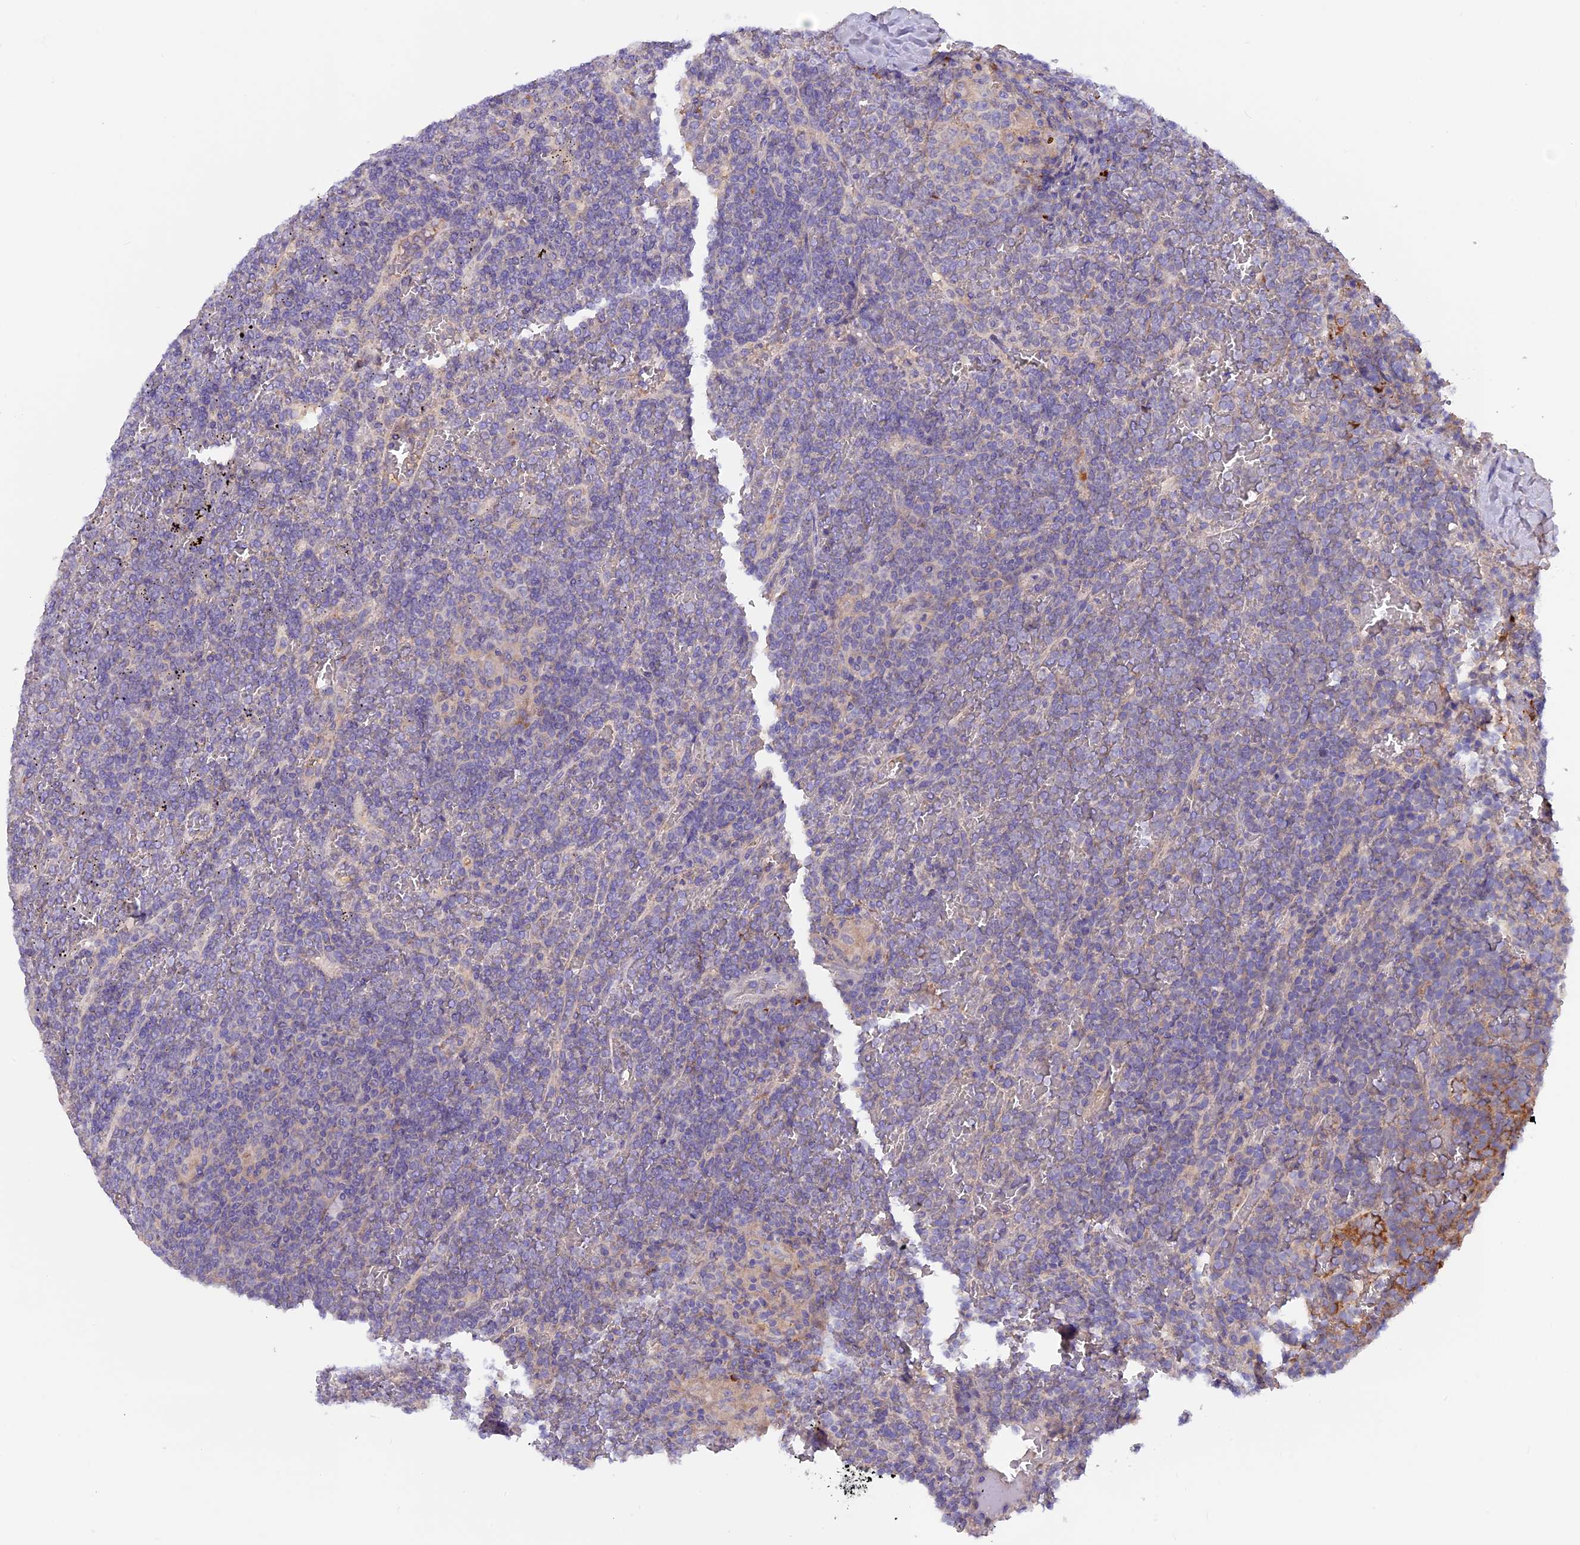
{"staining": {"intensity": "negative", "quantity": "none", "location": "none"}, "tissue": "lymphoma", "cell_type": "Tumor cells", "image_type": "cancer", "snomed": [{"axis": "morphology", "description": "Malignant lymphoma, non-Hodgkin's type, Low grade"}, {"axis": "topography", "description": "Spleen"}], "caption": "Tumor cells are negative for protein expression in human malignant lymphoma, non-Hodgkin's type (low-grade). The staining was performed using DAB (3,3'-diaminobenzidine) to visualize the protein expression in brown, while the nuclei were stained in blue with hematoxylin (Magnification: 20x).", "gene": "COL4A3", "patient": {"sex": "female", "age": 19}}